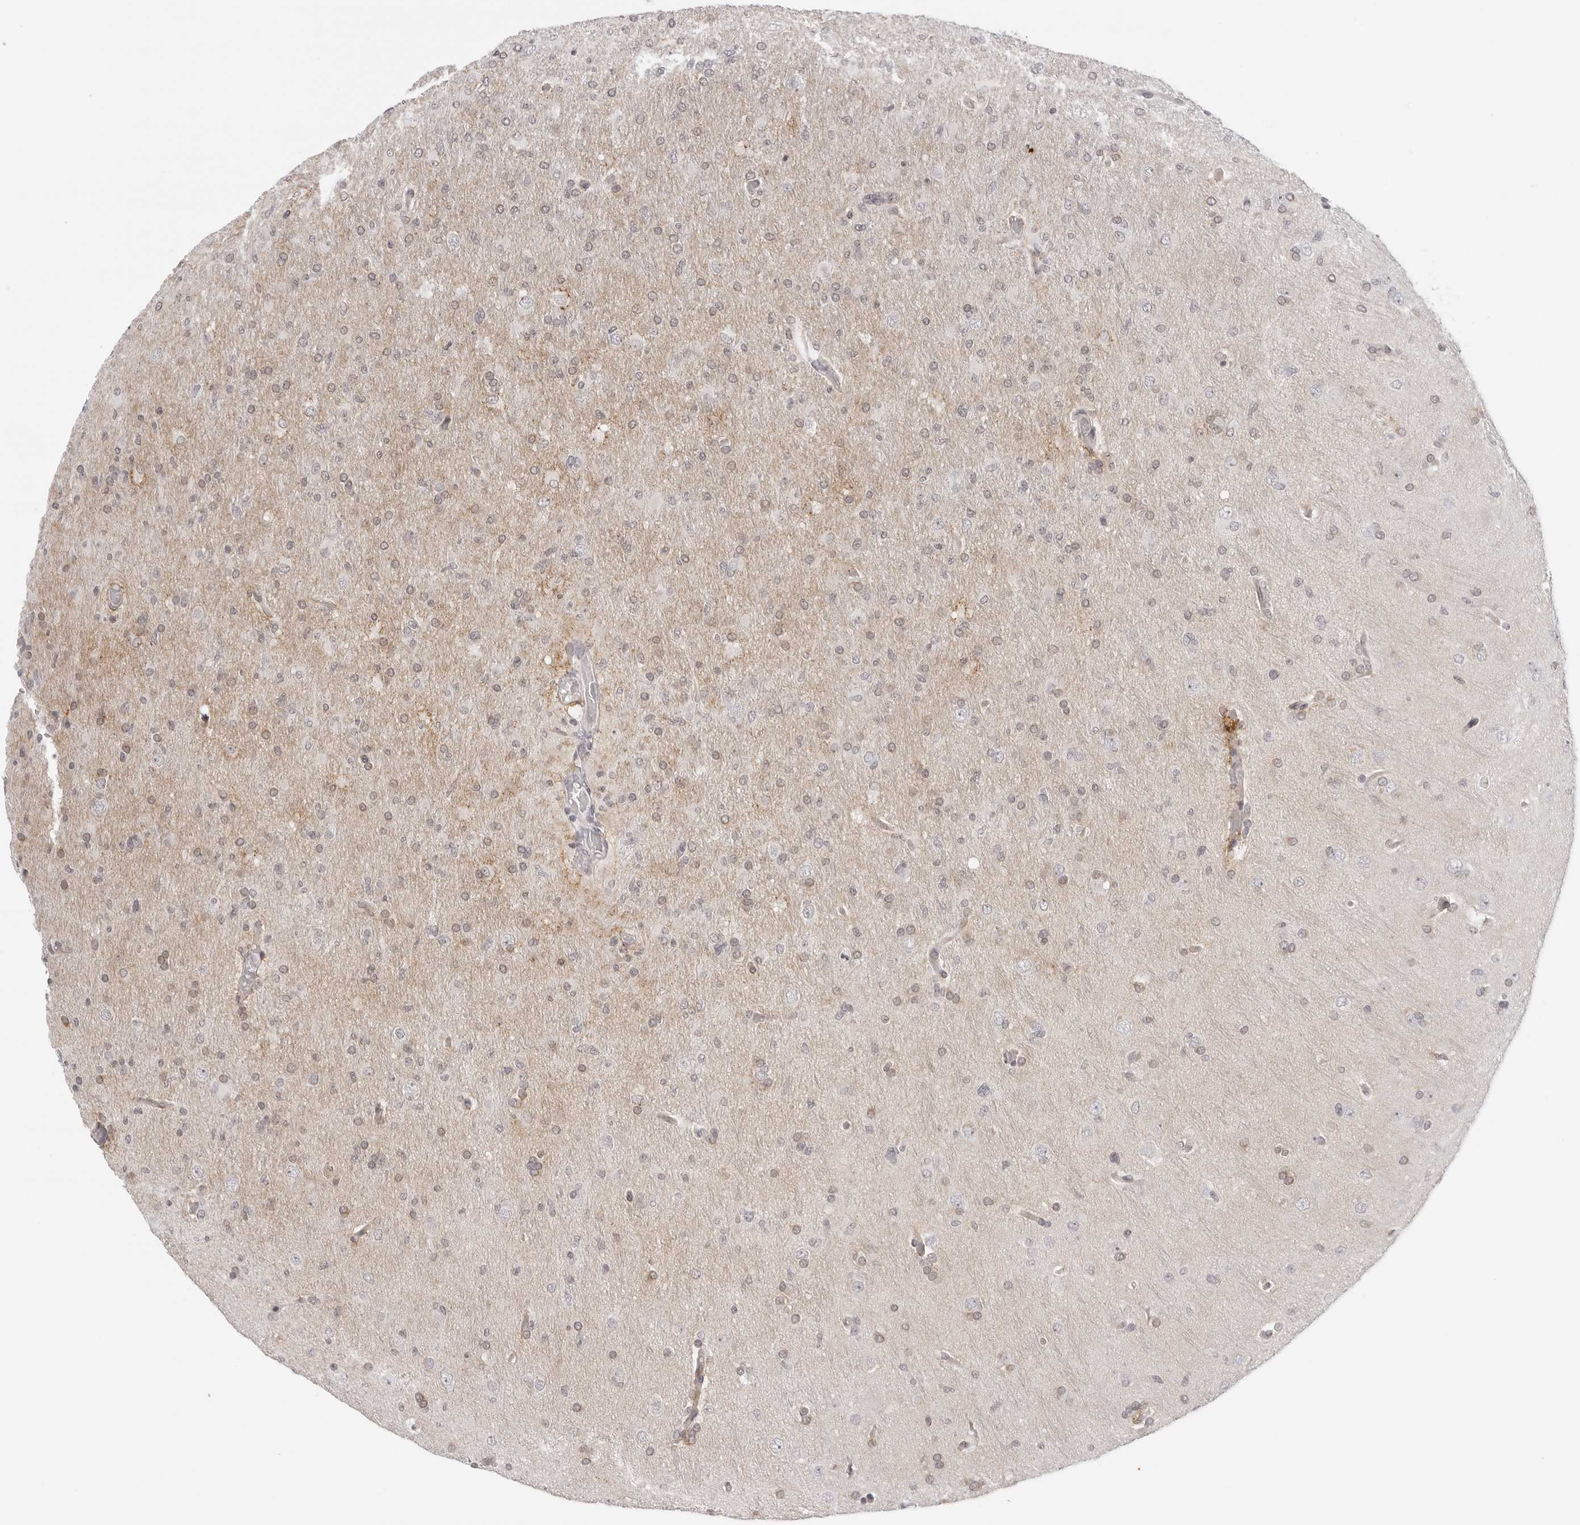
{"staining": {"intensity": "weak", "quantity": ">75%", "location": "cytoplasmic/membranous,nuclear"}, "tissue": "glioma", "cell_type": "Tumor cells", "image_type": "cancer", "snomed": [{"axis": "morphology", "description": "Glioma, malignant, High grade"}, {"axis": "topography", "description": "Cerebral cortex"}], "caption": "Immunohistochemistry (IHC) staining of malignant high-grade glioma, which reveals low levels of weak cytoplasmic/membranous and nuclear expression in about >75% of tumor cells indicating weak cytoplasmic/membranous and nuclear protein staining. The staining was performed using DAB (3,3'-diaminobenzidine) (brown) for protein detection and nuclei were counterstained in hematoxylin (blue).", "gene": "STRADB", "patient": {"sex": "female", "age": 36}}